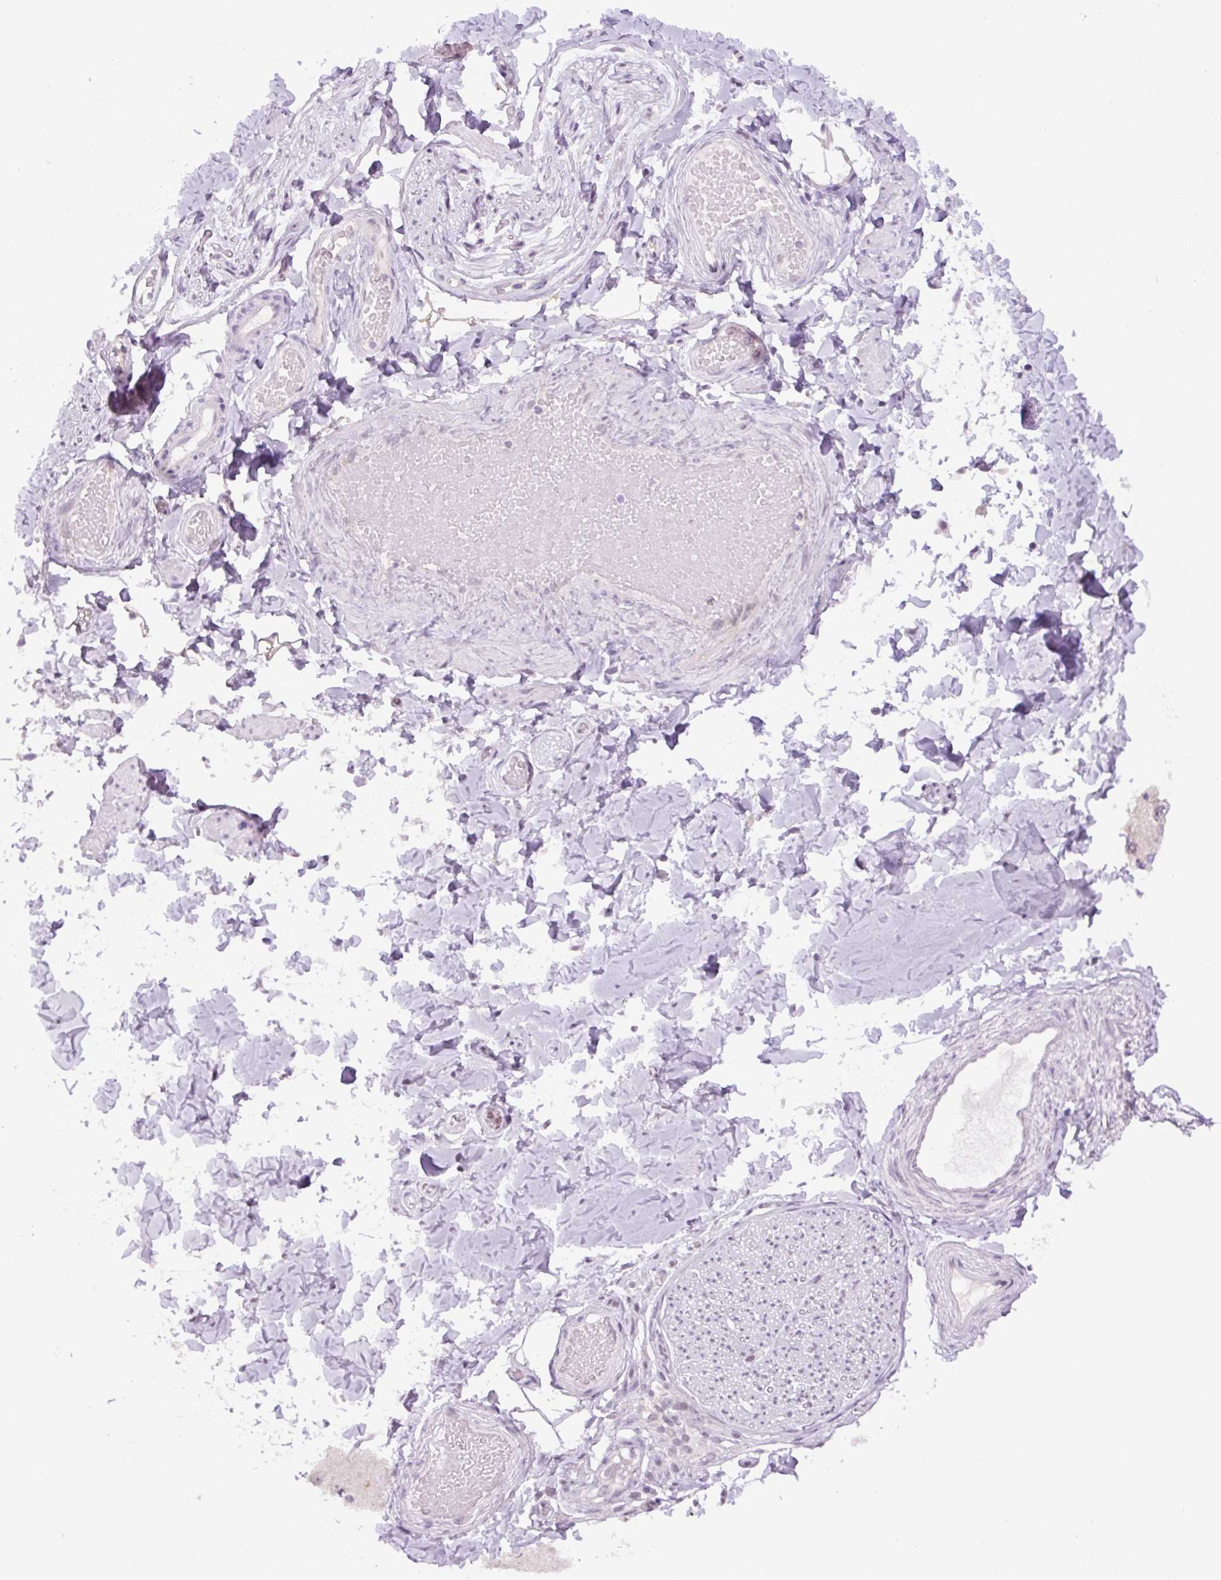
{"staining": {"intensity": "negative", "quantity": "none", "location": "none"}, "tissue": "adipose tissue", "cell_type": "Adipocytes", "image_type": "normal", "snomed": [{"axis": "morphology", "description": "Normal tissue, NOS"}, {"axis": "topography", "description": "Soft tissue"}, {"axis": "topography", "description": "Adipose tissue"}, {"axis": "topography", "description": "Vascular tissue"}, {"axis": "topography", "description": "Peripheral nerve tissue"}], "caption": "Immunohistochemistry histopathology image of normal adipose tissue: human adipose tissue stained with DAB reveals no significant protein staining in adipocytes. (DAB (3,3'-diaminobenzidine) immunohistochemistry with hematoxylin counter stain).", "gene": "RYBP", "patient": {"sex": "male", "age": 29}}